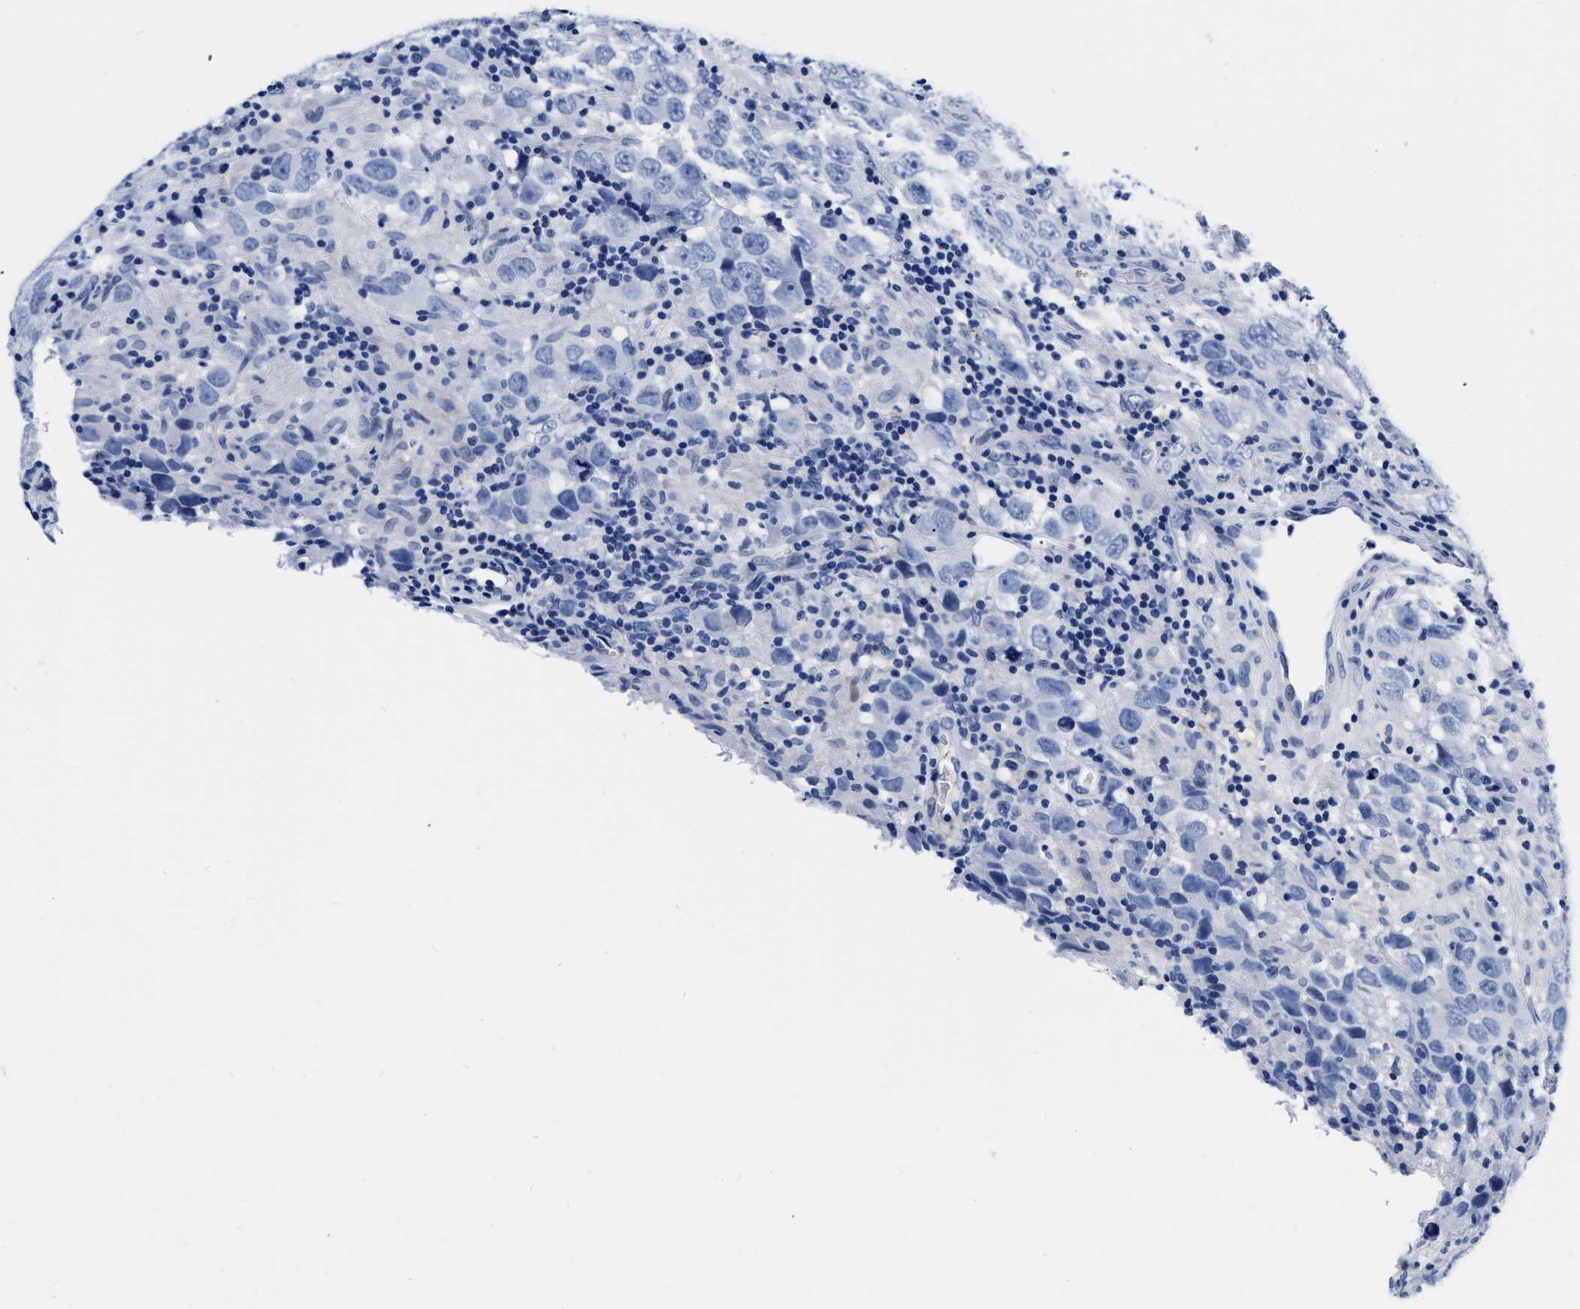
{"staining": {"intensity": "negative", "quantity": "none", "location": "none"}, "tissue": "testis cancer", "cell_type": "Tumor cells", "image_type": "cancer", "snomed": [{"axis": "morphology", "description": "Carcinoma, Embryonal, NOS"}, {"axis": "topography", "description": "Testis"}], "caption": "IHC photomicrograph of neoplastic tissue: testis cancer stained with DAB shows no significant protein expression in tumor cells.", "gene": "CER1", "patient": {"sex": "male", "age": 21}}